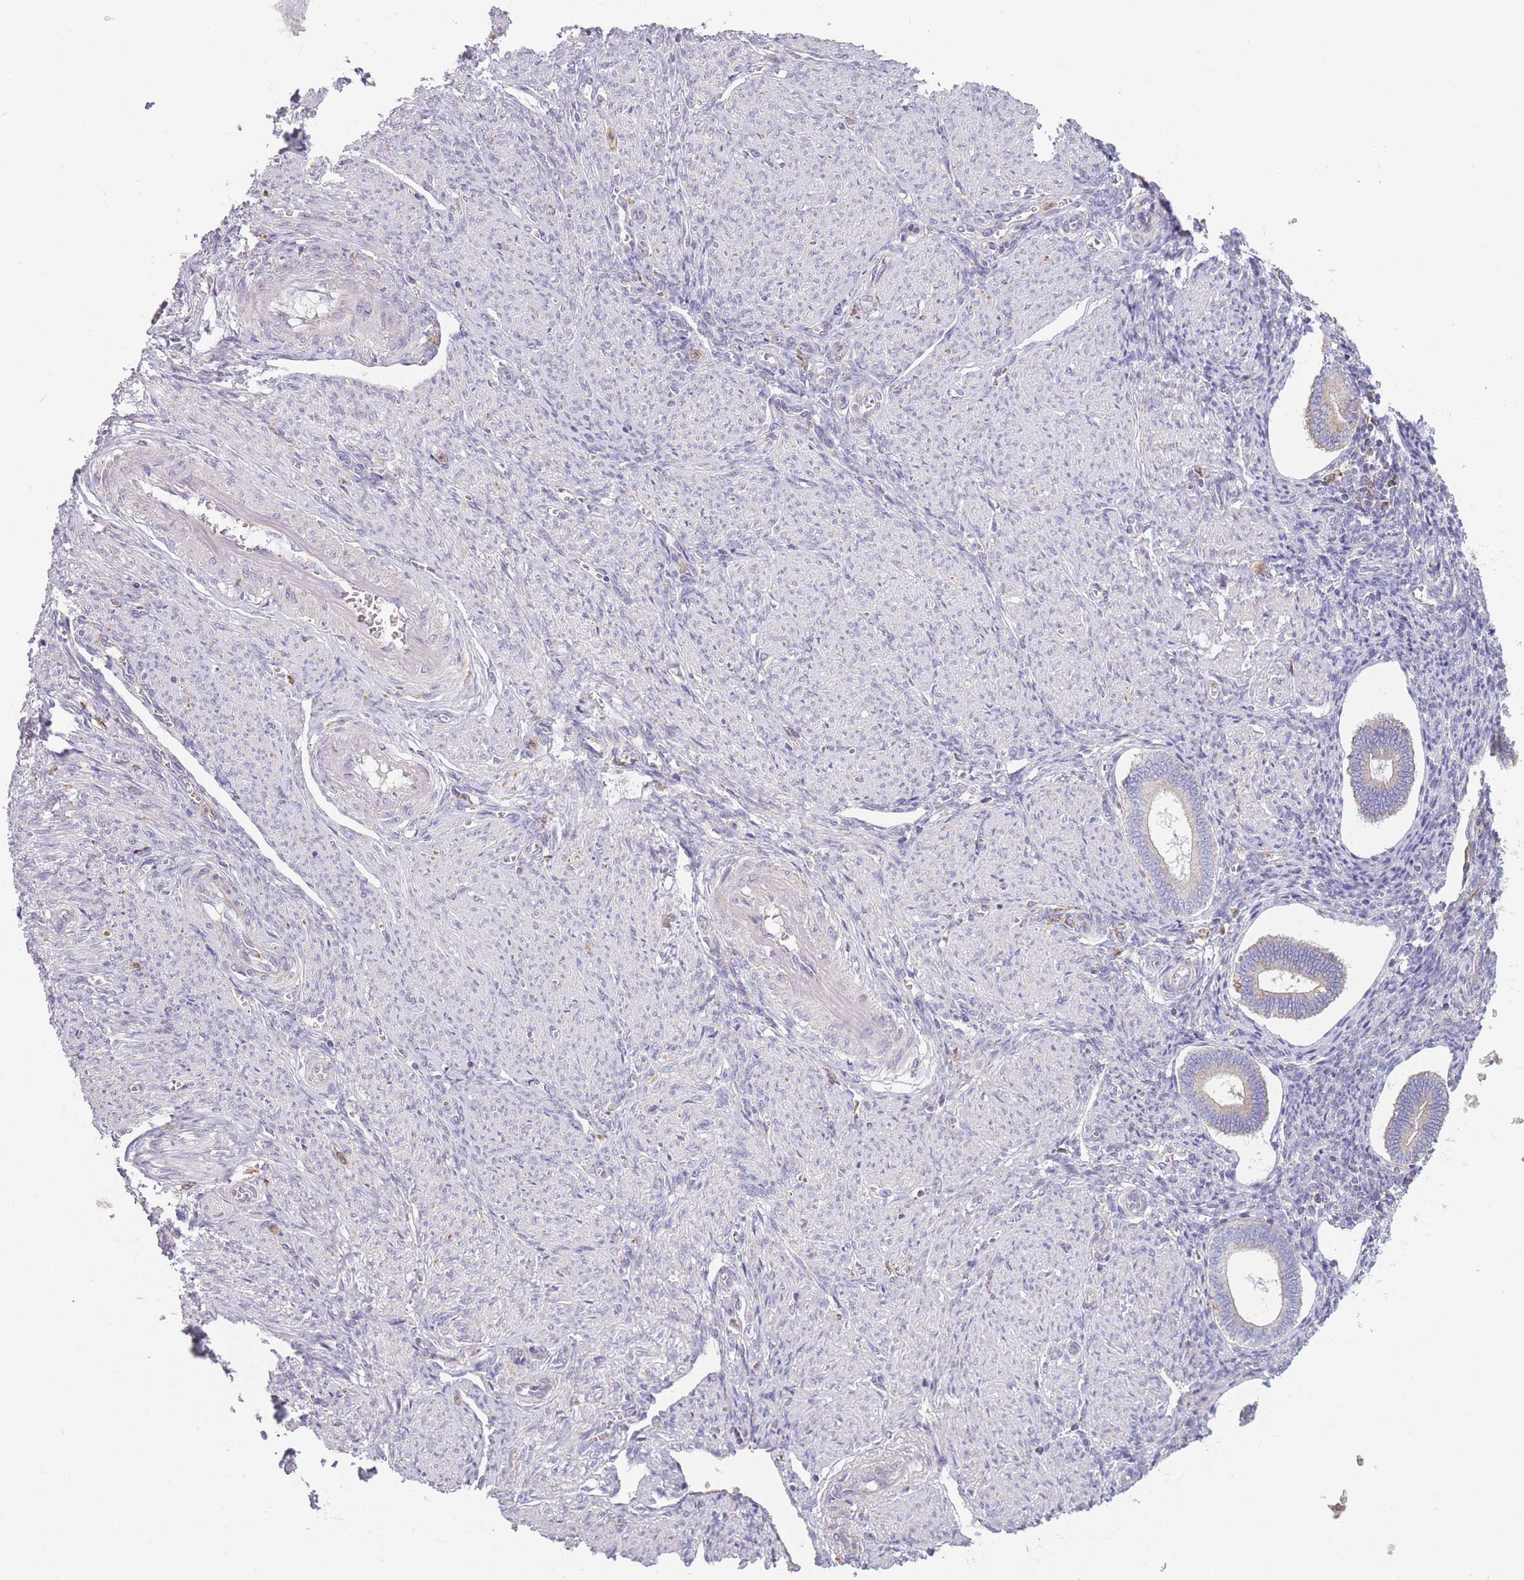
{"staining": {"intensity": "negative", "quantity": "none", "location": "none"}, "tissue": "endometrium", "cell_type": "Cells in endometrial stroma", "image_type": "normal", "snomed": [{"axis": "morphology", "description": "Normal tissue, NOS"}, {"axis": "topography", "description": "Endometrium"}], "caption": "Endometrium stained for a protein using IHC exhibits no staining cells in endometrial stroma.", "gene": "PRAM1", "patient": {"sex": "female", "age": 44}}